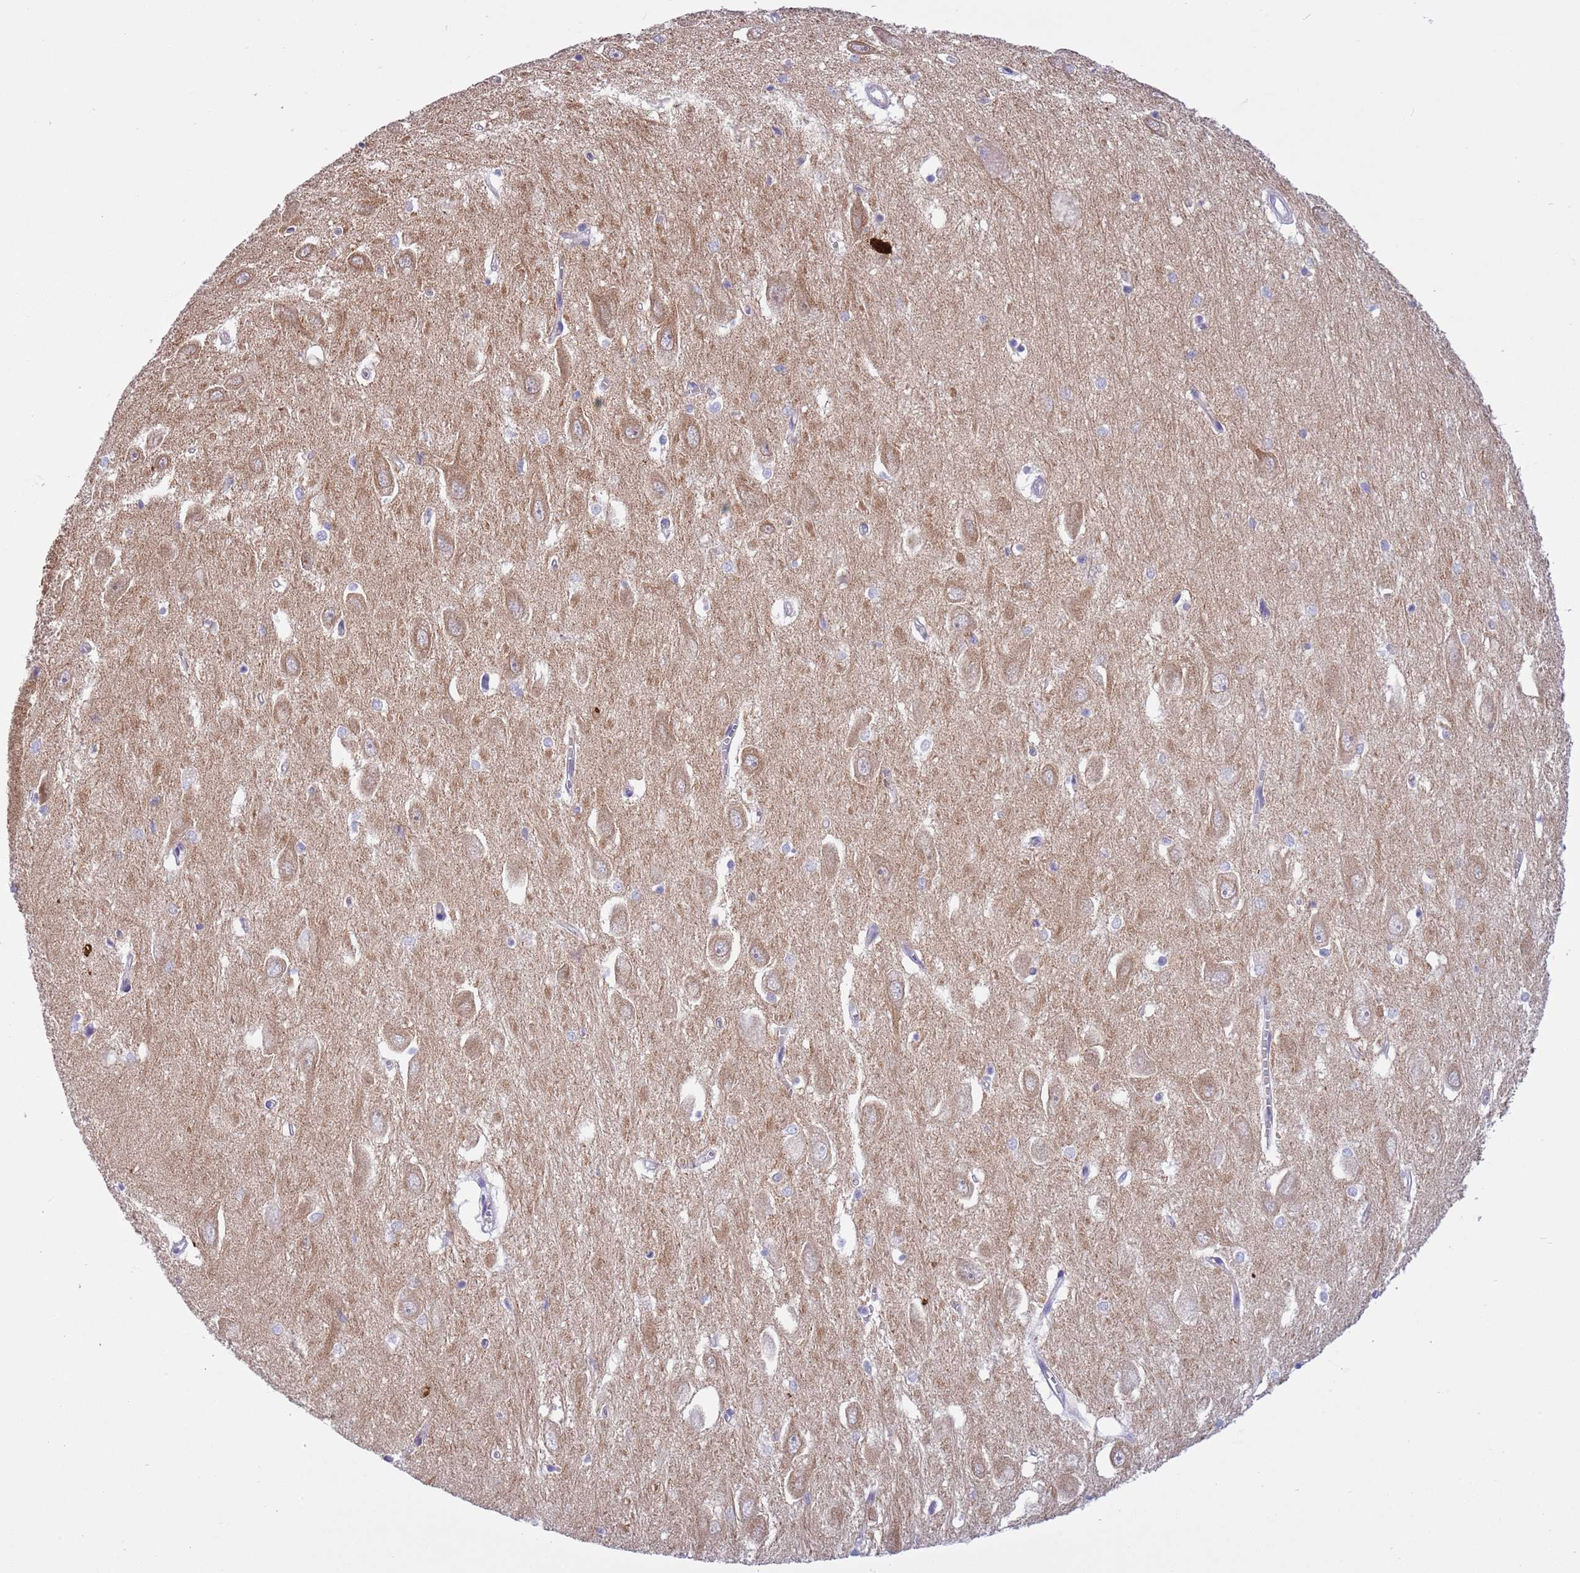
{"staining": {"intensity": "negative", "quantity": "none", "location": "none"}, "tissue": "hippocampus", "cell_type": "Glial cells", "image_type": "normal", "snomed": [{"axis": "morphology", "description": "Normal tissue, NOS"}, {"axis": "topography", "description": "Hippocampus"}], "caption": "High magnification brightfield microscopy of benign hippocampus stained with DAB (brown) and counterstained with hematoxylin (blue): glial cells show no significant staining. The staining is performed using DAB (3,3'-diaminobenzidine) brown chromogen with nuclei counter-stained in using hematoxylin.", "gene": "NET1", "patient": {"sex": "female", "age": 64}}